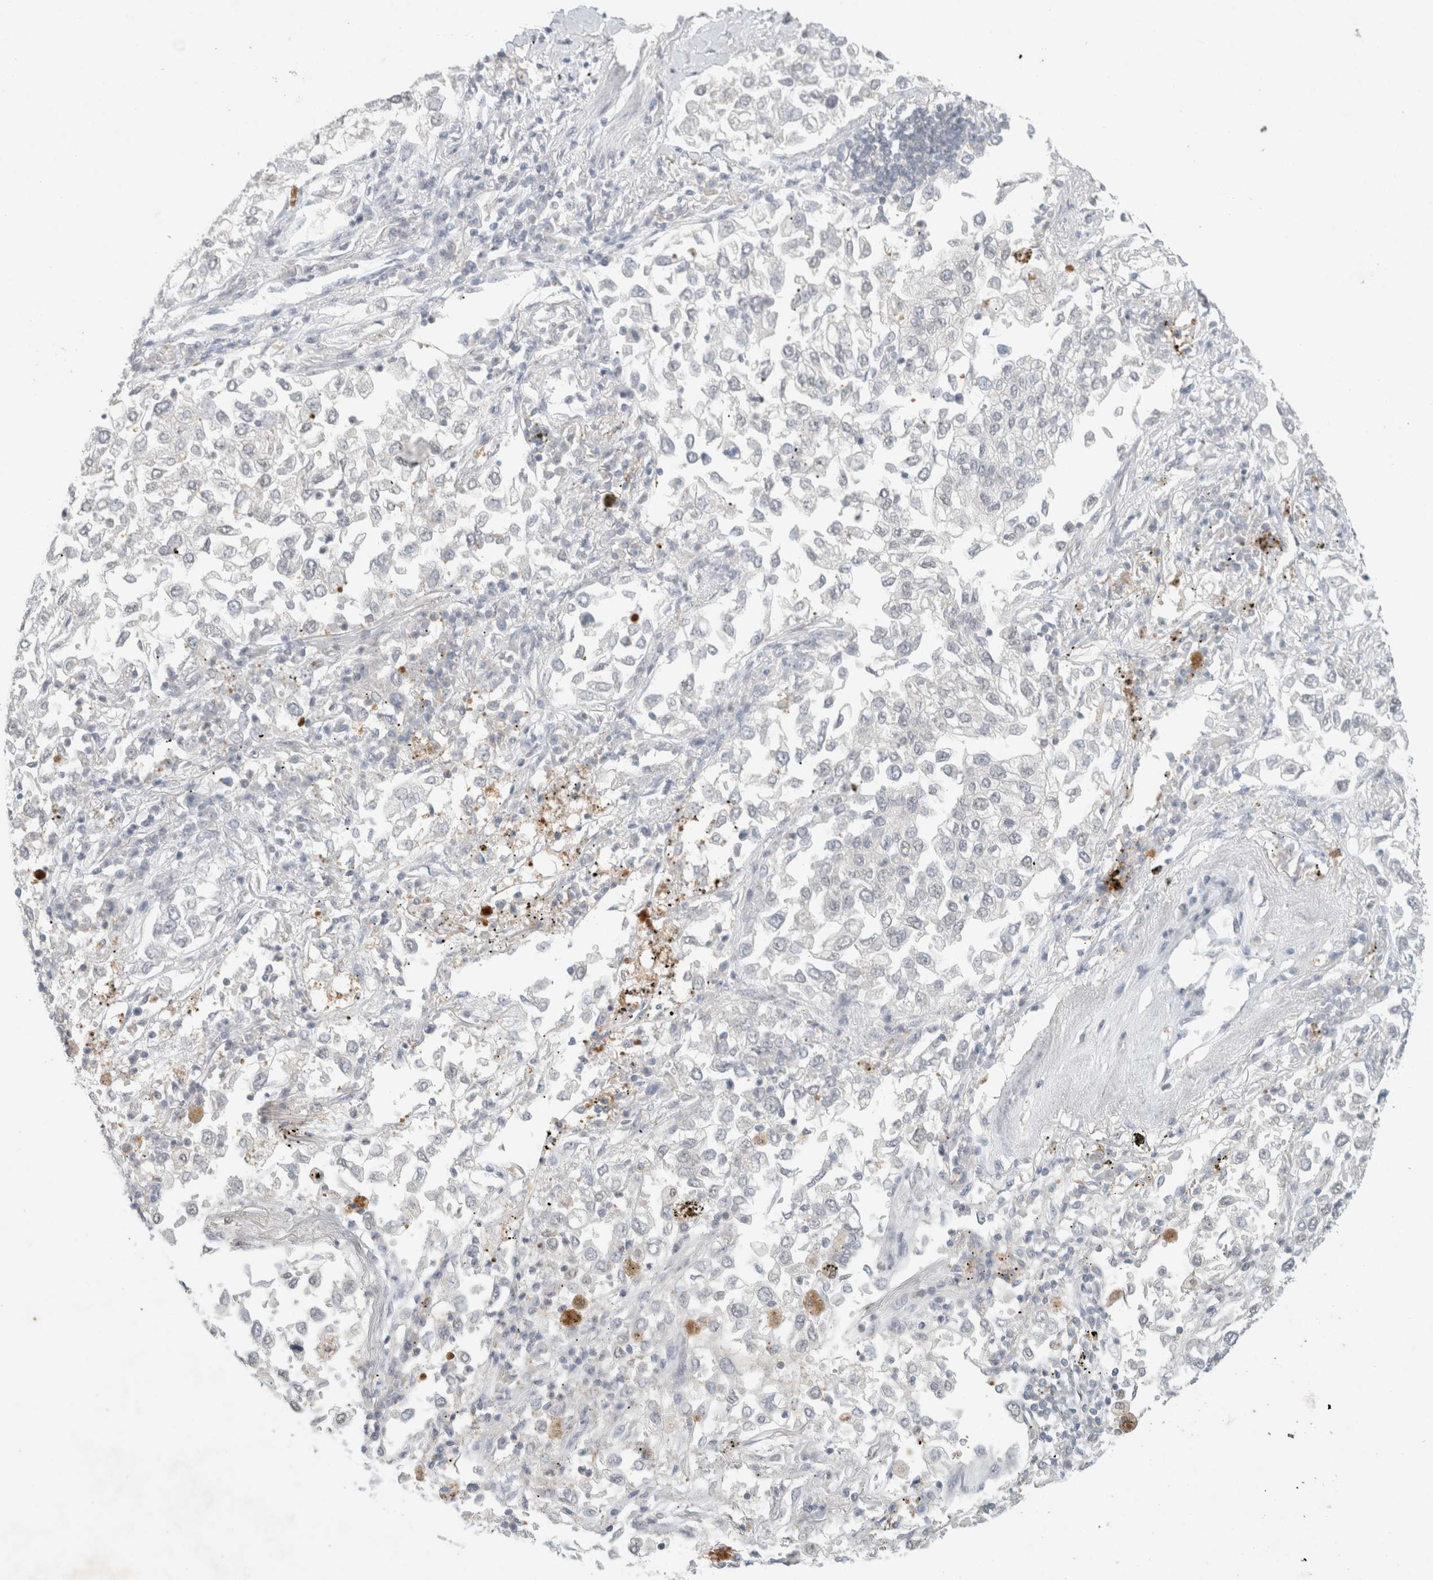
{"staining": {"intensity": "negative", "quantity": "none", "location": "none"}, "tissue": "lung cancer", "cell_type": "Tumor cells", "image_type": "cancer", "snomed": [{"axis": "morphology", "description": "Inflammation, NOS"}, {"axis": "morphology", "description": "Adenocarcinoma, NOS"}, {"axis": "topography", "description": "Lung"}], "caption": "This image is of lung adenocarcinoma stained with immunohistochemistry (IHC) to label a protein in brown with the nuclei are counter-stained blue. There is no staining in tumor cells.", "gene": "FBXO42", "patient": {"sex": "male", "age": 63}}